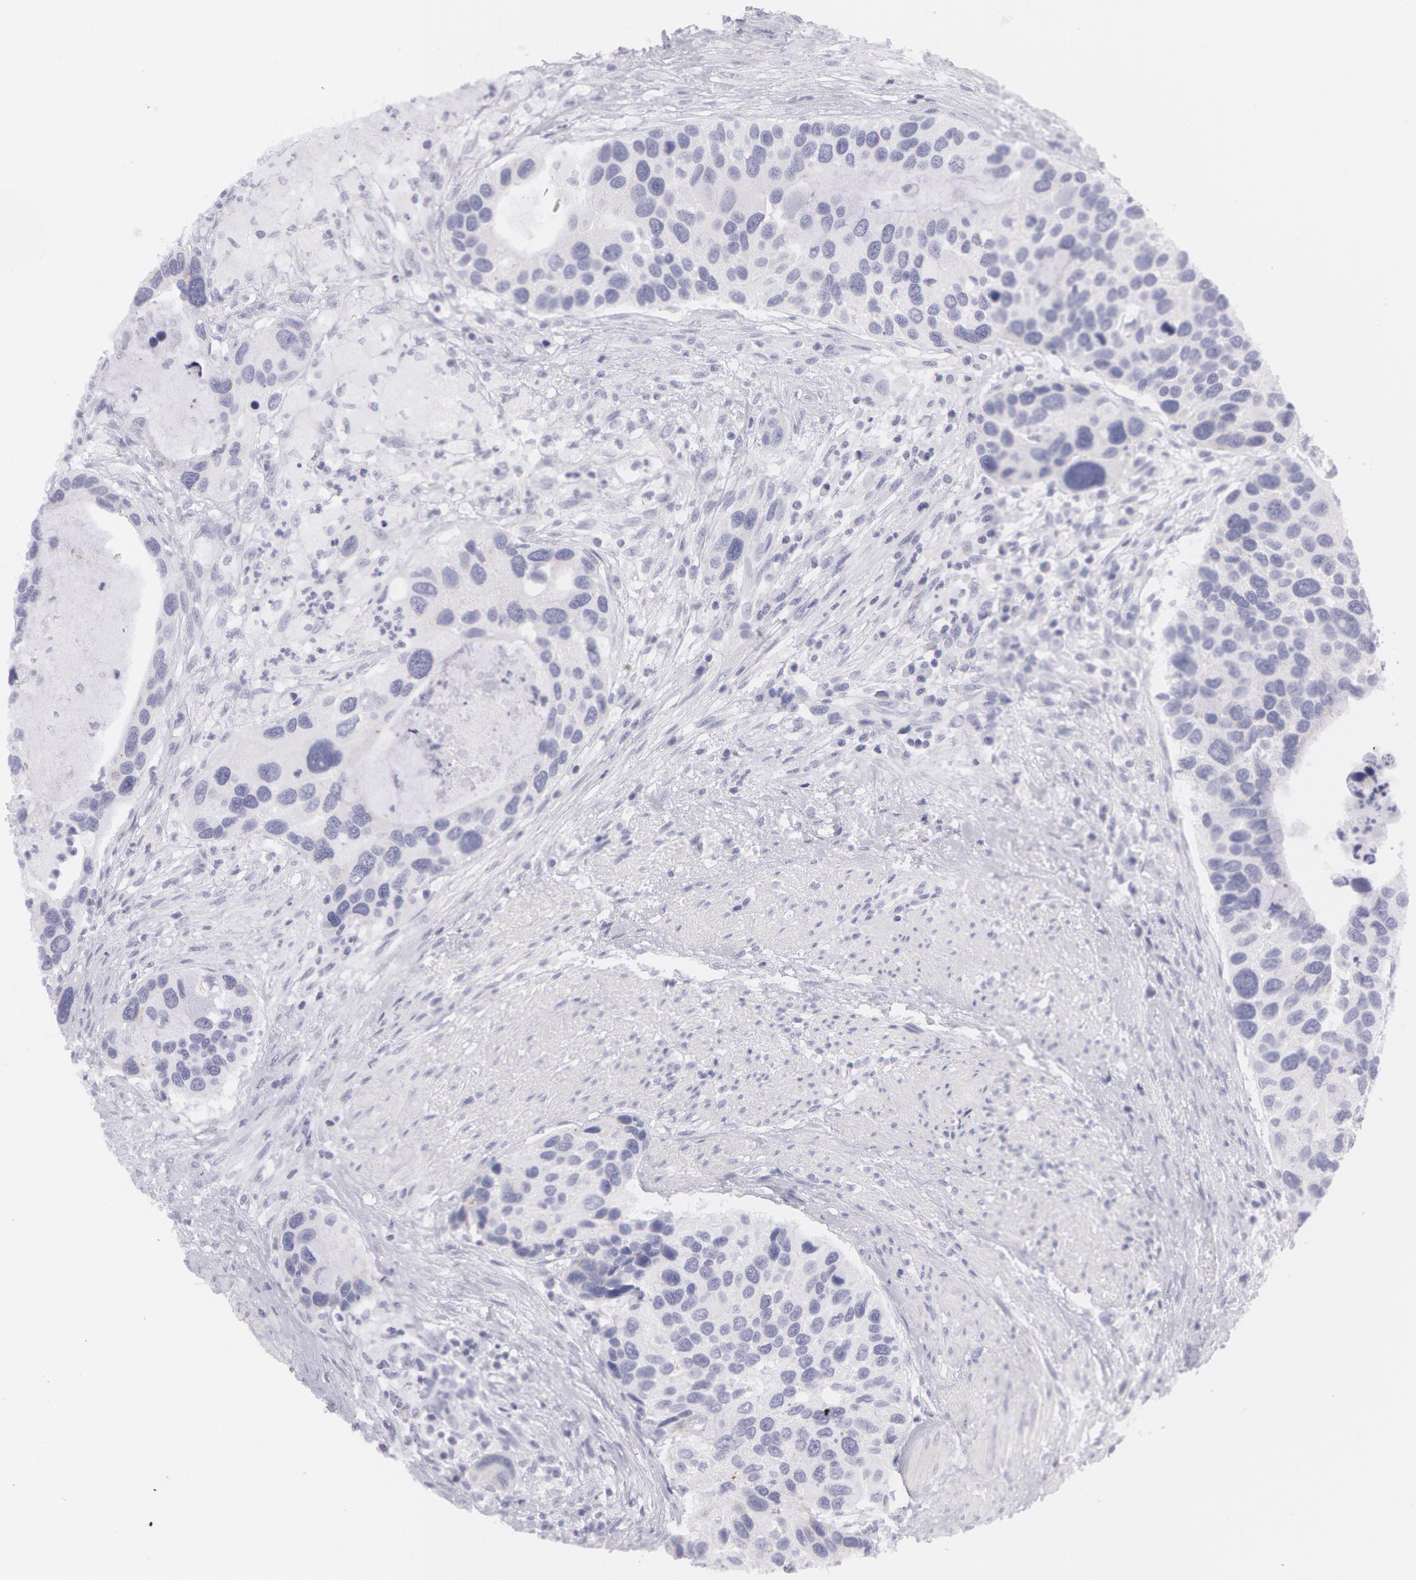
{"staining": {"intensity": "negative", "quantity": "none", "location": "none"}, "tissue": "urothelial cancer", "cell_type": "Tumor cells", "image_type": "cancer", "snomed": [{"axis": "morphology", "description": "Urothelial carcinoma, High grade"}, {"axis": "topography", "description": "Urinary bladder"}], "caption": "There is no significant expression in tumor cells of urothelial carcinoma (high-grade).", "gene": "AMACR", "patient": {"sex": "male", "age": 66}}